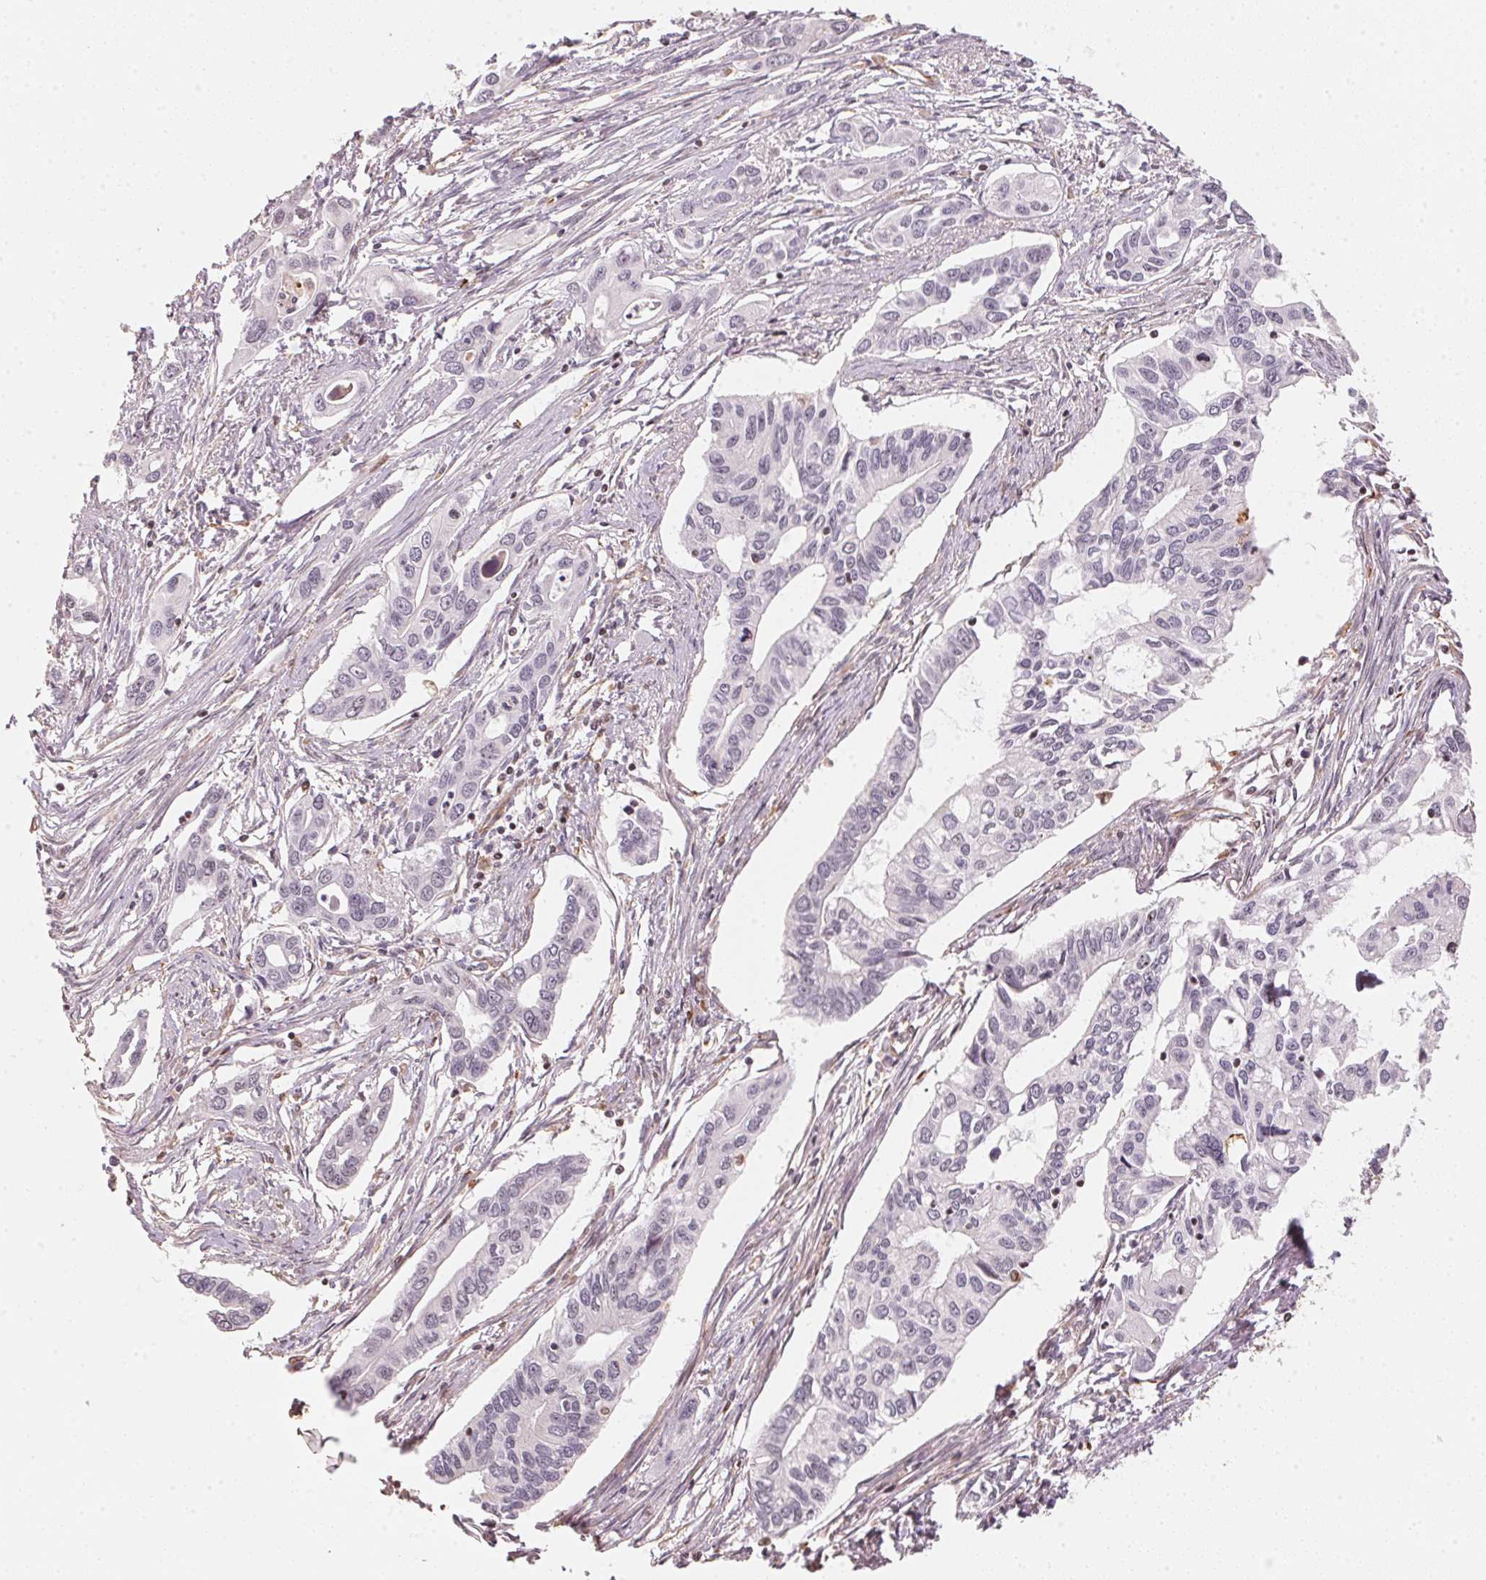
{"staining": {"intensity": "negative", "quantity": "none", "location": "none"}, "tissue": "pancreatic cancer", "cell_type": "Tumor cells", "image_type": "cancer", "snomed": [{"axis": "morphology", "description": "Adenocarcinoma, NOS"}, {"axis": "topography", "description": "Pancreas"}], "caption": "Tumor cells show no significant positivity in pancreatic cancer.", "gene": "FOXR2", "patient": {"sex": "male", "age": 60}}